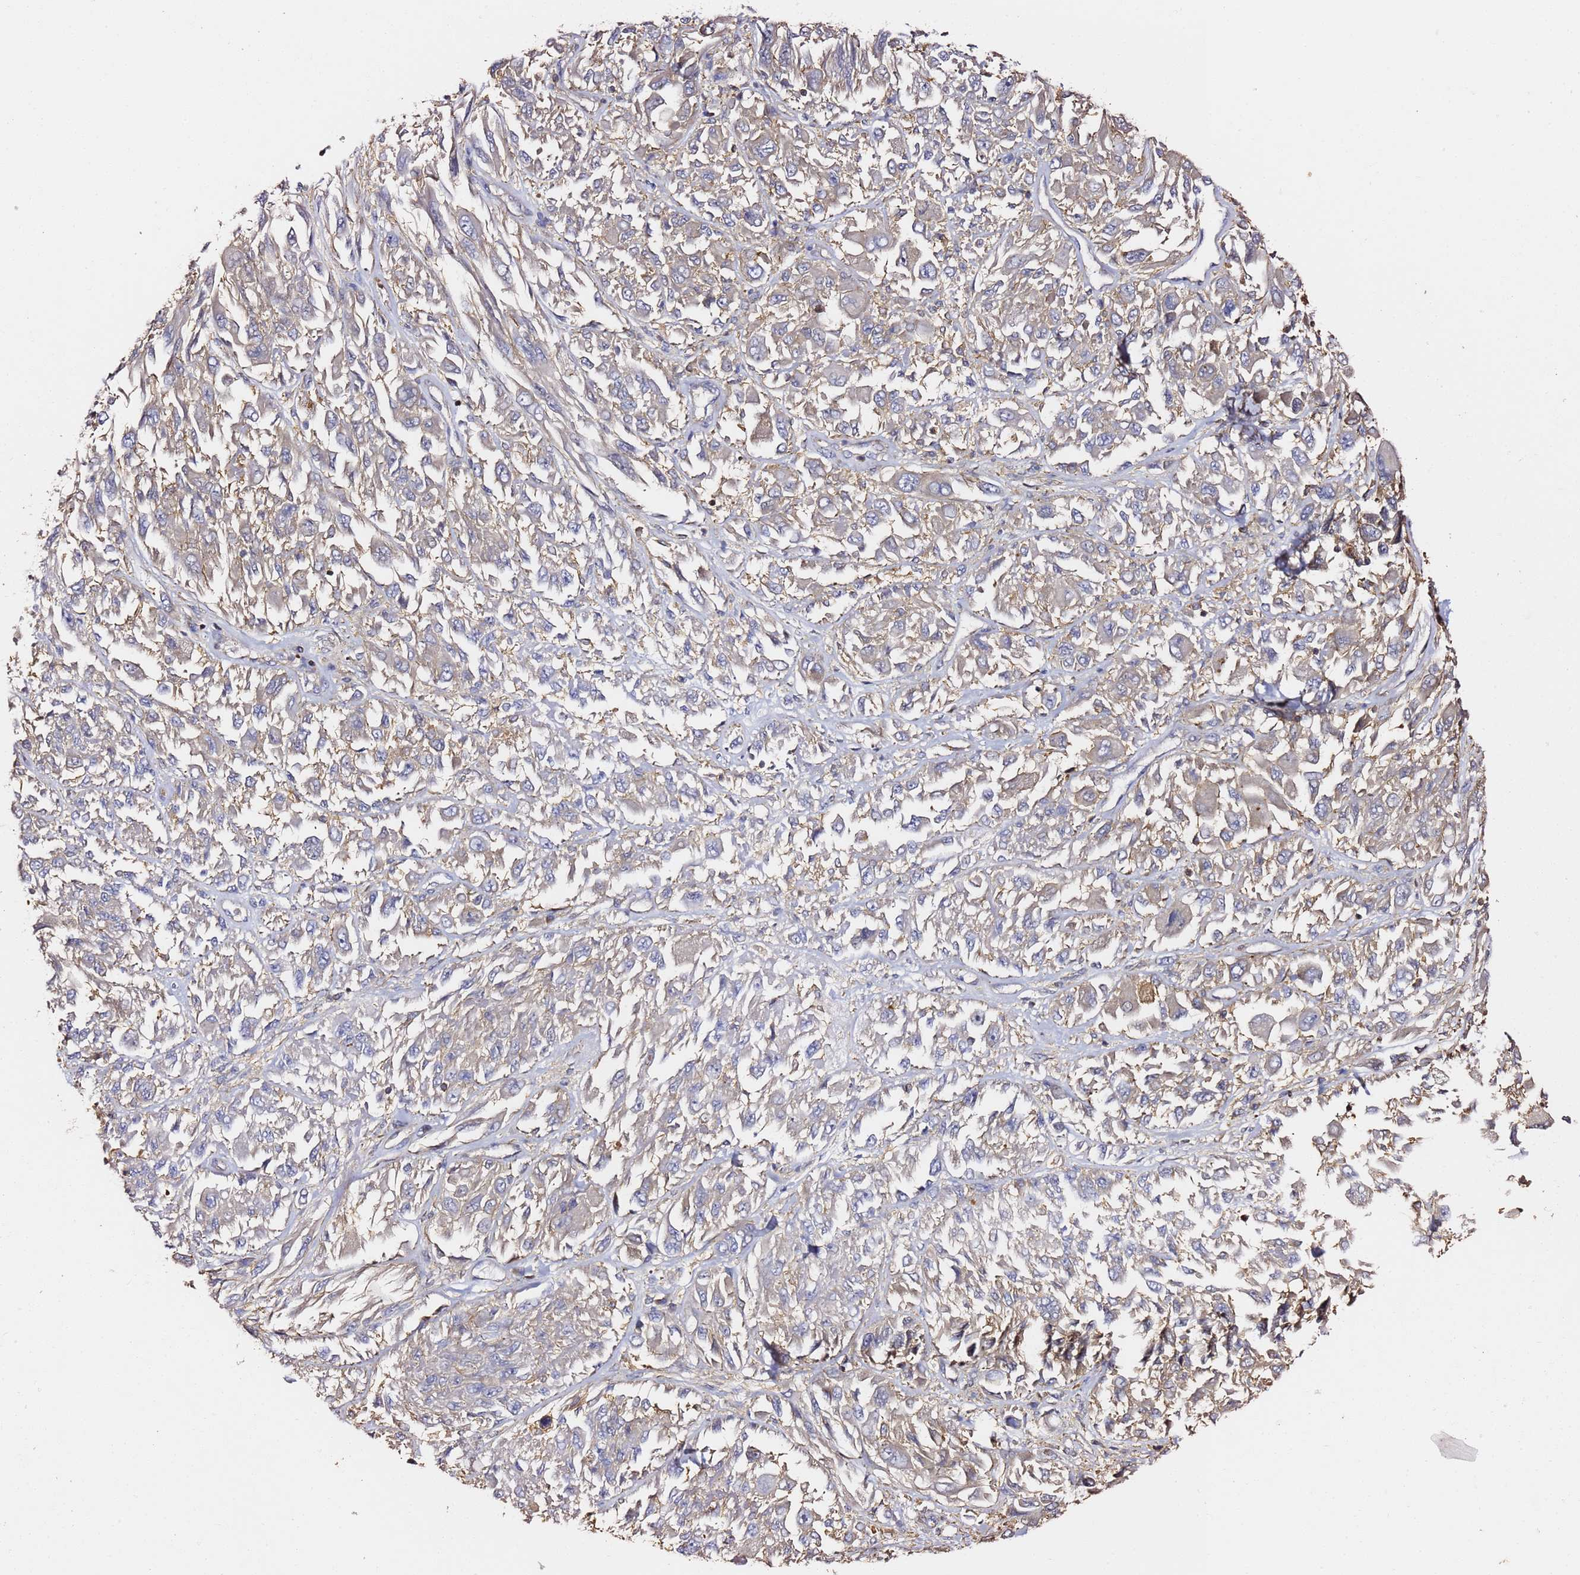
{"staining": {"intensity": "negative", "quantity": "none", "location": "none"}, "tissue": "melanoma", "cell_type": "Tumor cells", "image_type": "cancer", "snomed": [{"axis": "morphology", "description": "Malignant melanoma, NOS"}, {"axis": "topography", "description": "Skin"}], "caption": "Micrograph shows no significant protein staining in tumor cells of melanoma. (Stains: DAB (3,3'-diaminobenzidine) IHC with hematoxylin counter stain, Microscopy: brightfield microscopy at high magnification).", "gene": "ZFP36L2", "patient": {"sex": "female", "age": 91}}